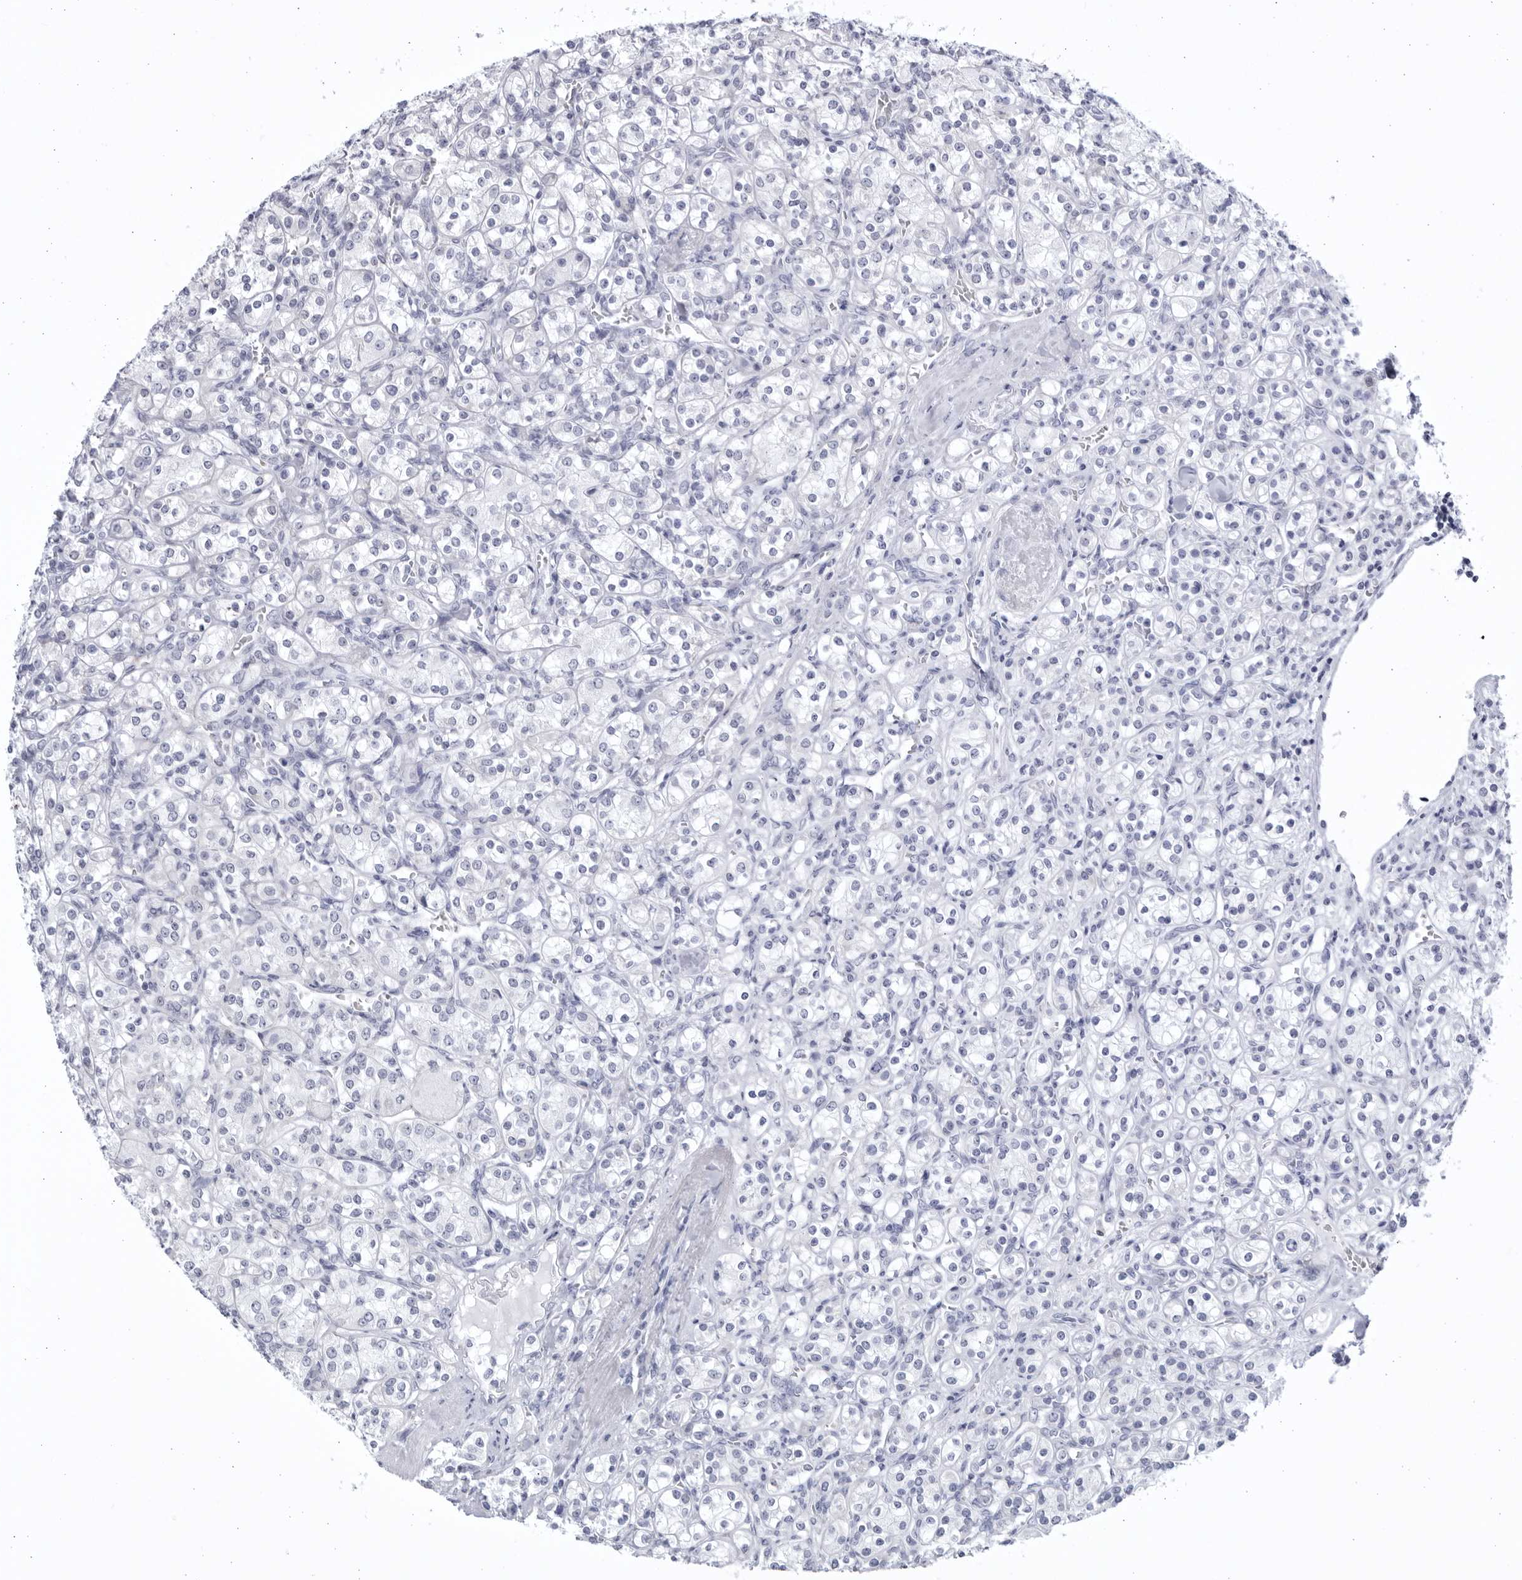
{"staining": {"intensity": "negative", "quantity": "none", "location": "none"}, "tissue": "renal cancer", "cell_type": "Tumor cells", "image_type": "cancer", "snomed": [{"axis": "morphology", "description": "Adenocarcinoma, NOS"}, {"axis": "topography", "description": "Kidney"}], "caption": "A high-resolution photomicrograph shows IHC staining of renal adenocarcinoma, which reveals no significant positivity in tumor cells. (Immunohistochemistry (ihc), brightfield microscopy, high magnification).", "gene": "CCDC181", "patient": {"sex": "male", "age": 77}}